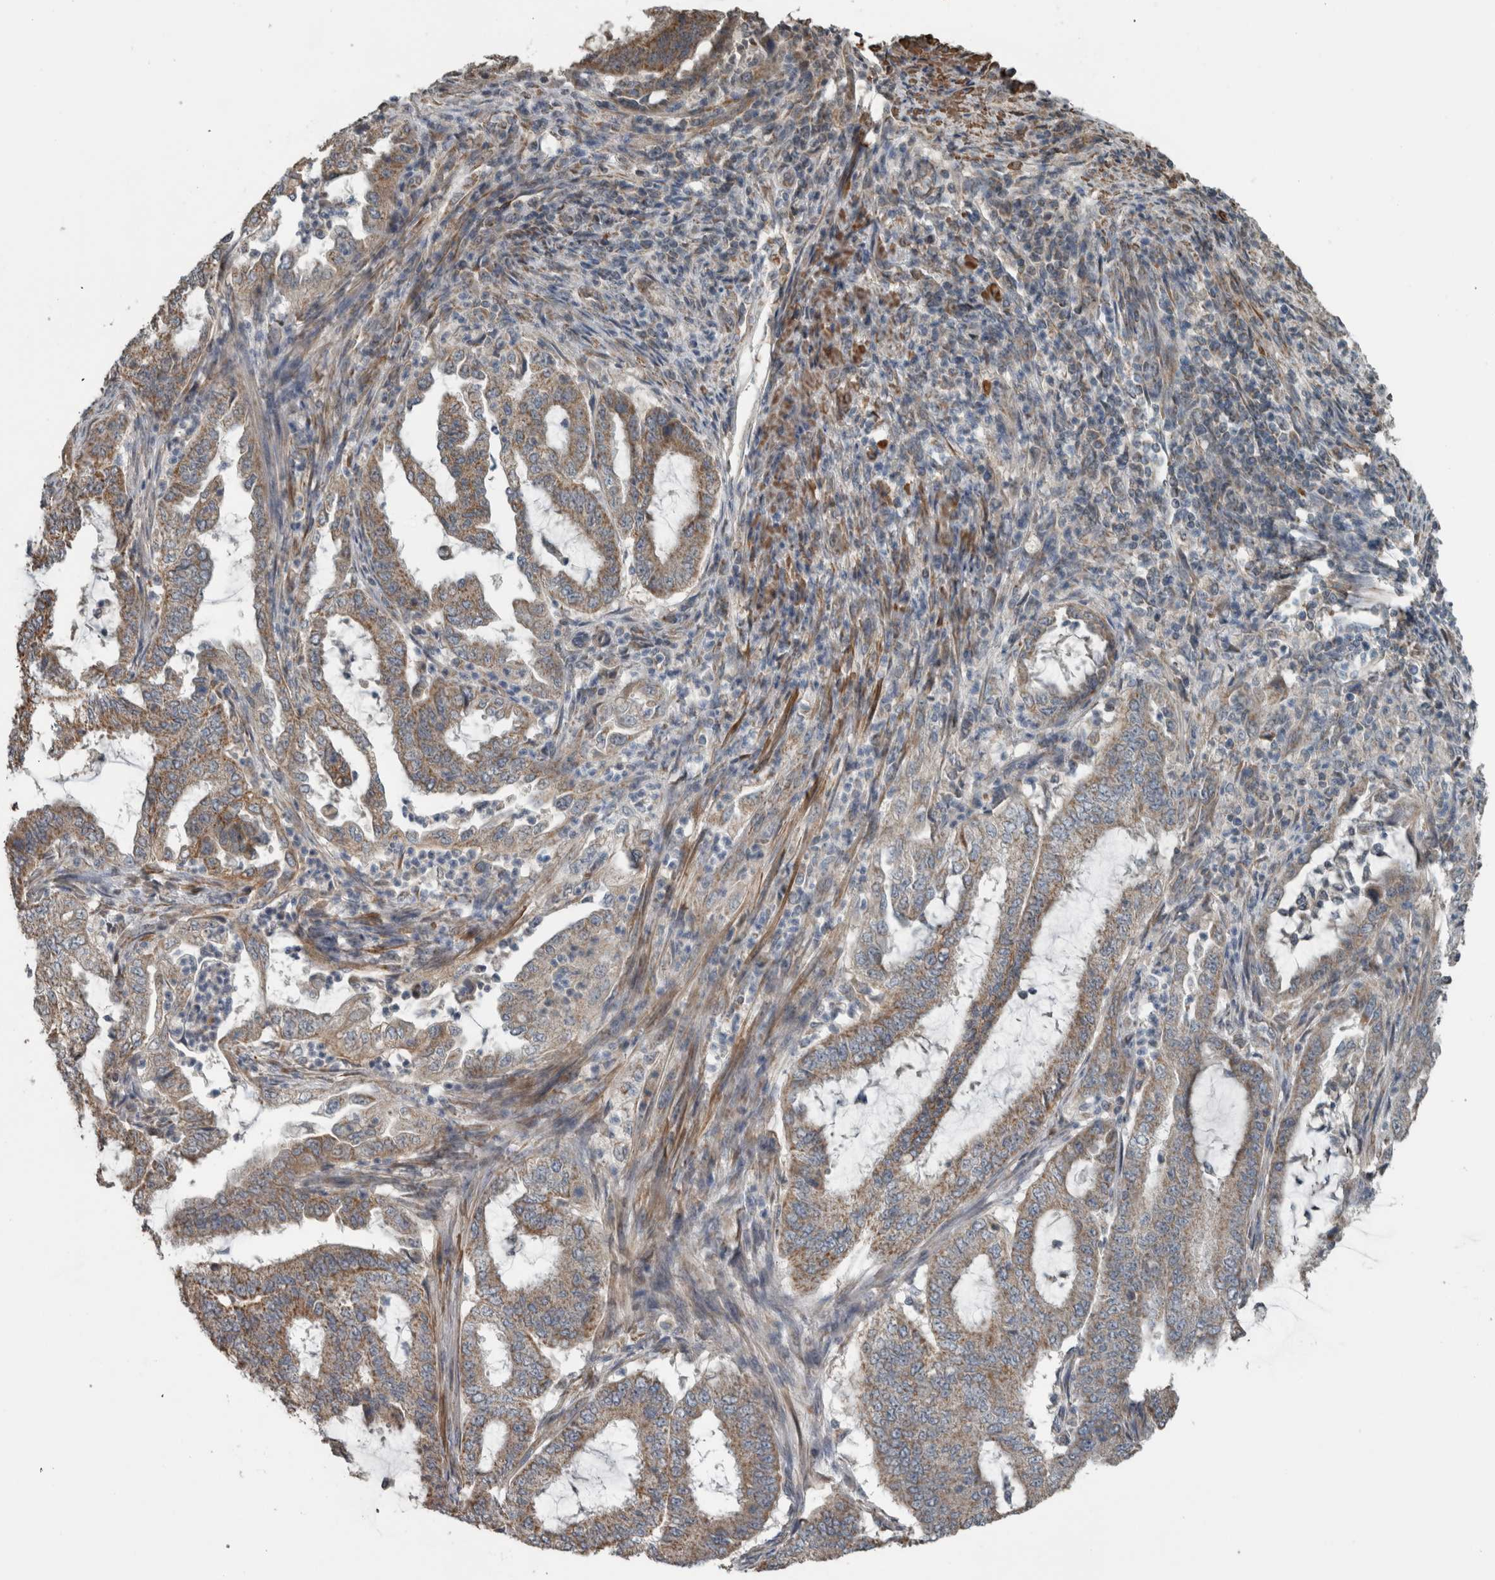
{"staining": {"intensity": "moderate", "quantity": ">75%", "location": "cytoplasmic/membranous"}, "tissue": "endometrial cancer", "cell_type": "Tumor cells", "image_type": "cancer", "snomed": [{"axis": "morphology", "description": "Adenocarcinoma, NOS"}, {"axis": "topography", "description": "Endometrium"}], "caption": "This is an image of IHC staining of endometrial cancer, which shows moderate expression in the cytoplasmic/membranous of tumor cells.", "gene": "ARMC1", "patient": {"sex": "female", "age": 51}}